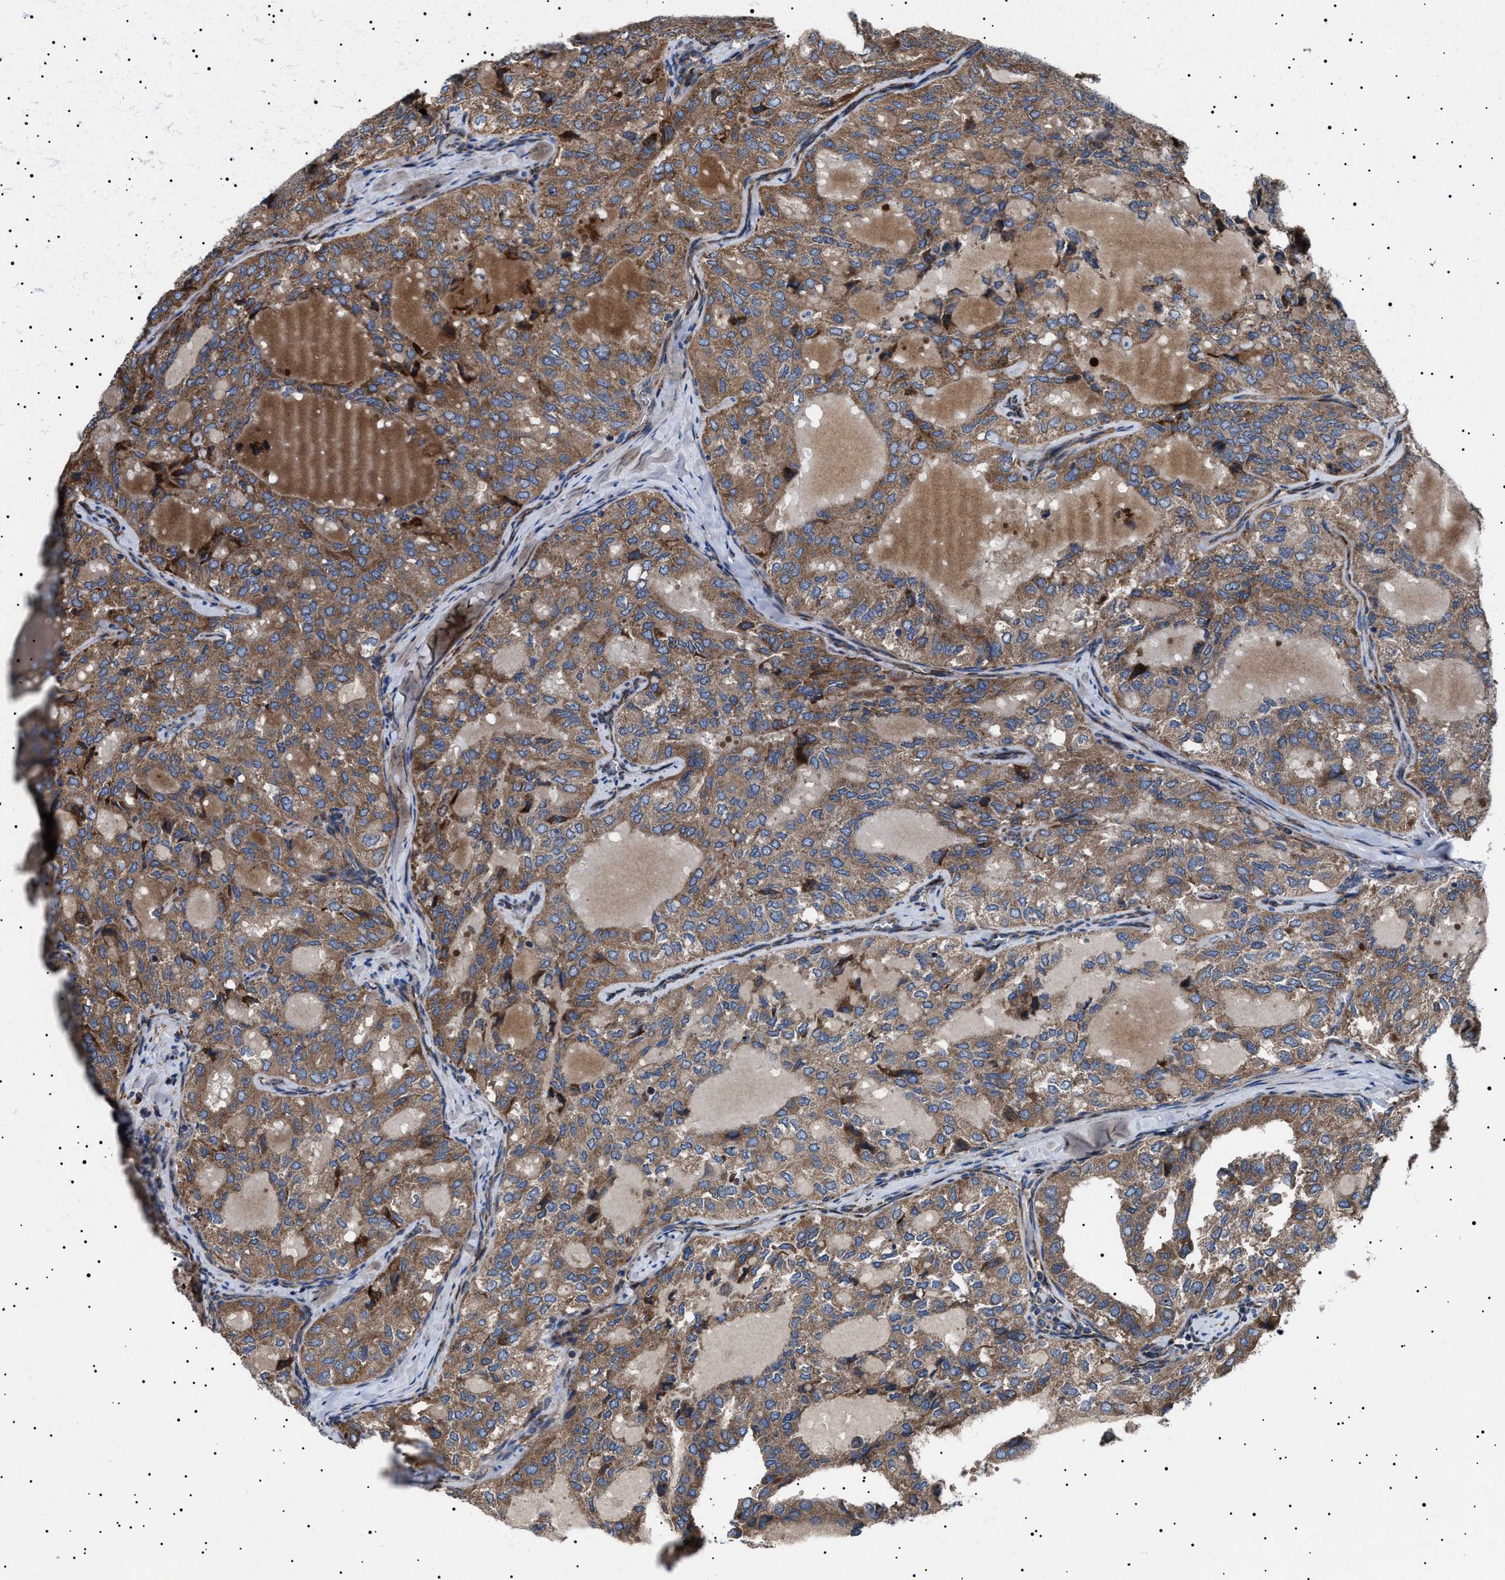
{"staining": {"intensity": "moderate", "quantity": ">75%", "location": "cytoplasmic/membranous"}, "tissue": "thyroid cancer", "cell_type": "Tumor cells", "image_type": "cancer", "snomed": [{"axis": "morphology", "description": "Follicular adenoma carcinoma, NOS"}, {"axis": "topography", "description": "Thyroid gland"}], "caption": "This micrograph shows thyroid cancer (follicular adenoma carcinoma) stained with IHC to label a protein in brown. The cytoplasmic/membranous of tumor cells show moderate positivity for the protein. Nuclei are counter-stained blue.", "gene": "TOP1MT", "patient": {"sex": "male", "age": 75}}